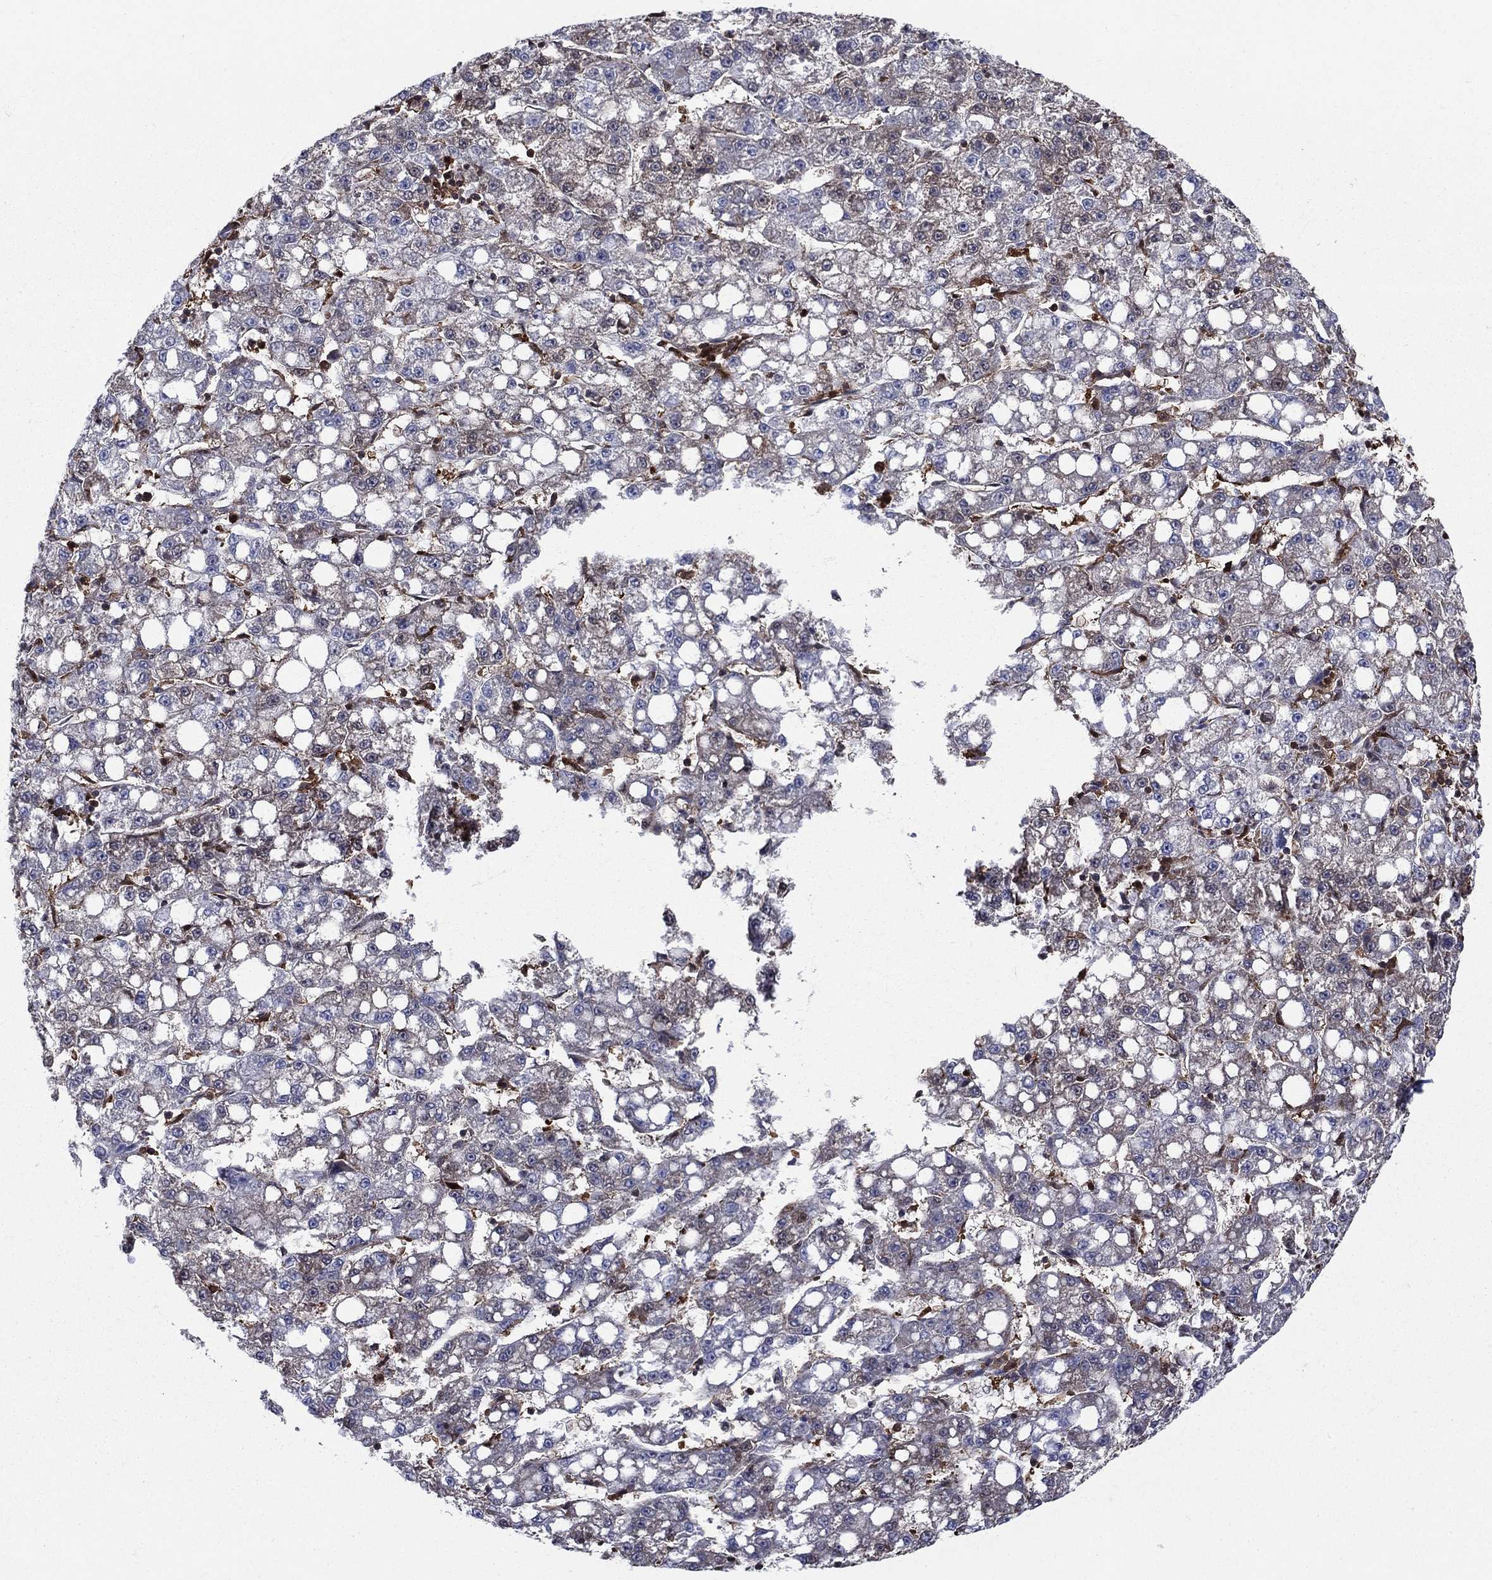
{"staining": {"intensity": "negative", "quantity": "none", "location": "none"}, "tissue": "liver cancer", "cell_type": "Tumor cells", "image_type": "cancer", "snomed": [{"axis": "morphology", "description": "Carcinoma, Hepatocellular, NOS"}, {"axis": "topography", "description": "Liver"}], "caption": "The photomicrograph displays no staining of tumor cells in liver hepatocellular carcinoma.", "gene": "CACYBP", "patient": {"sex": "female", "age": 65}}